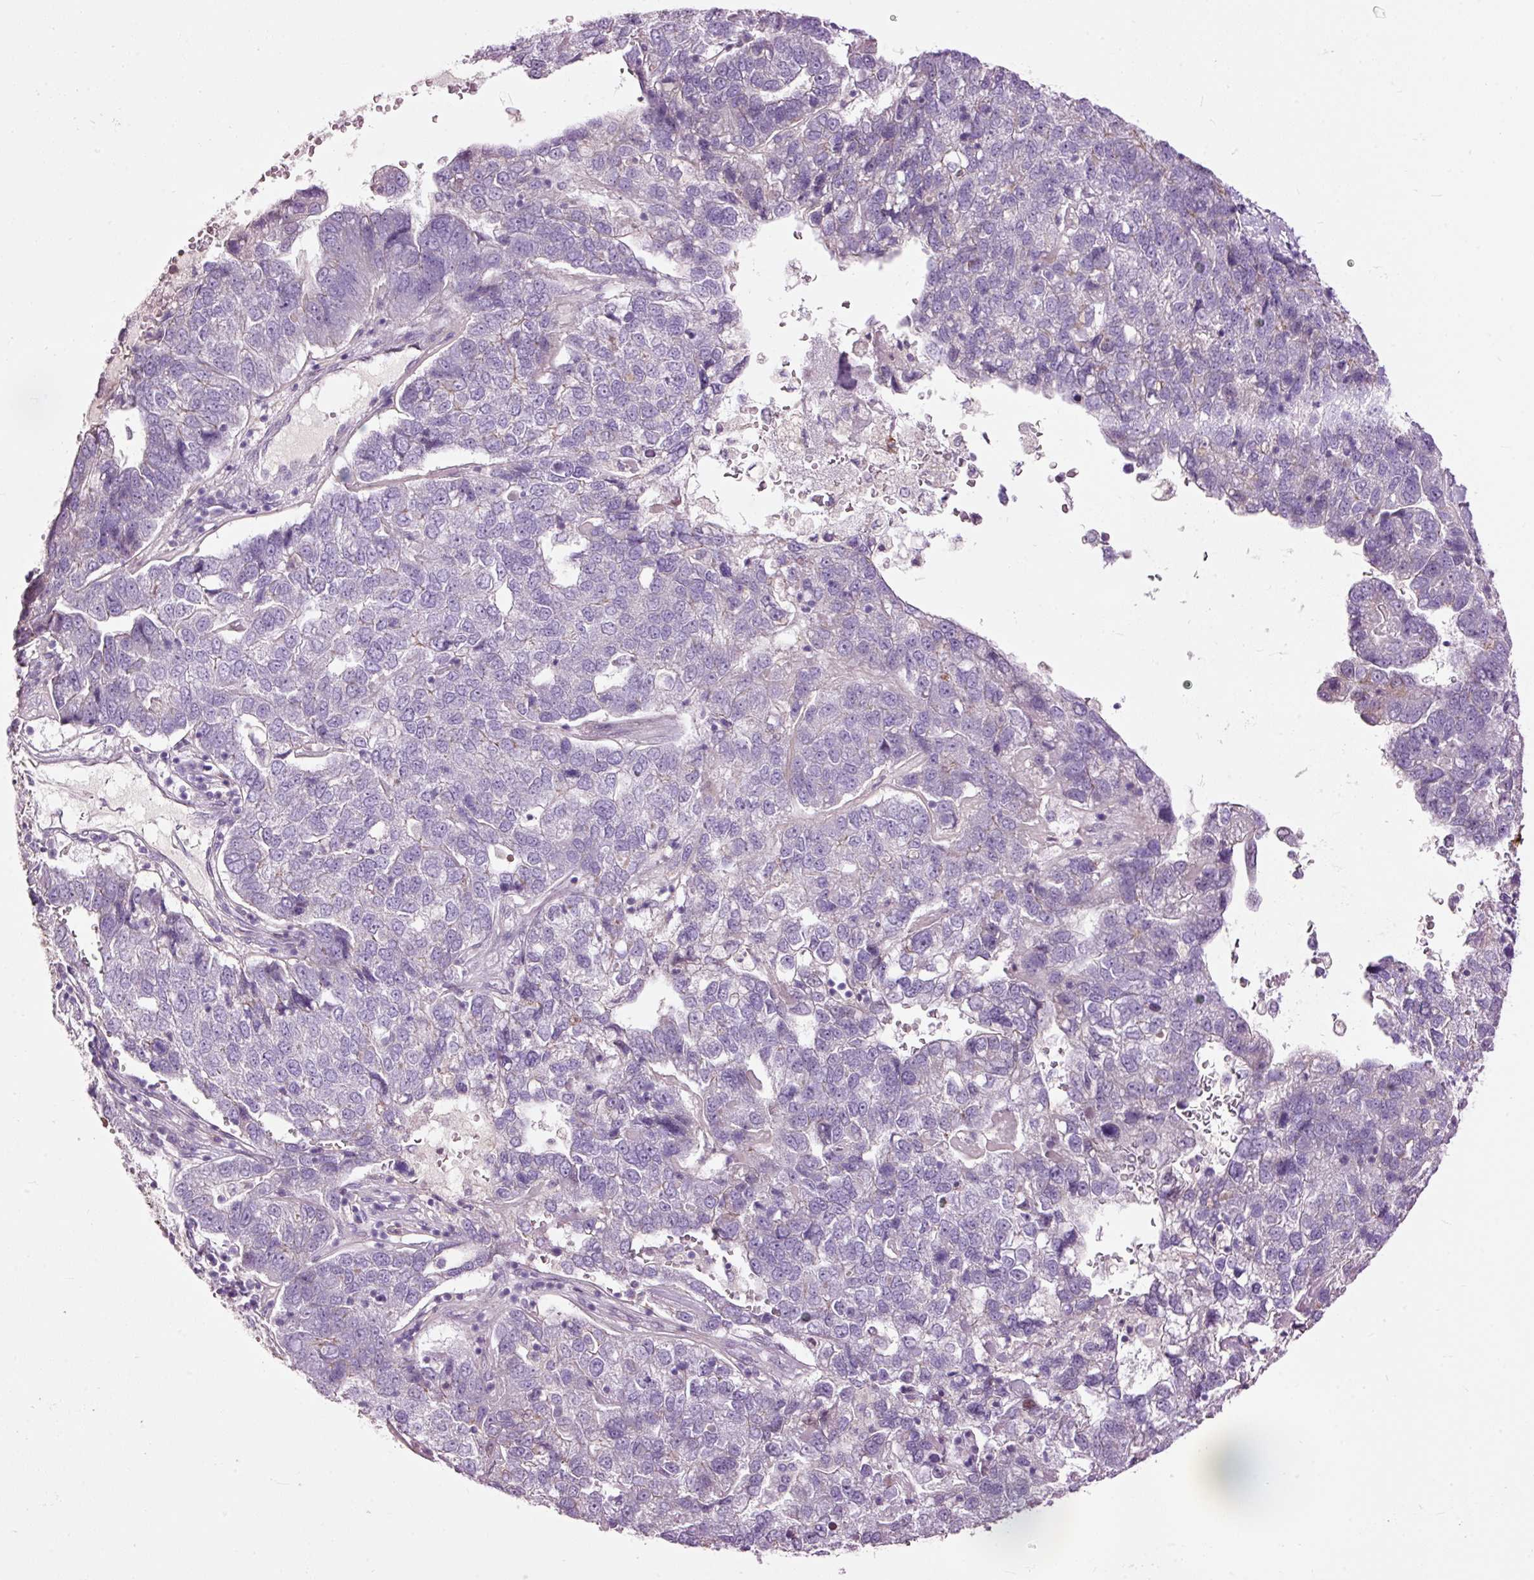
{"staining": {"intensity": "negative", "quantity": "none", "location": "none"}, "tissue": "pancreatic cancer", "cell_type": "Tumor cells", "image_type": "cancer", "snomed": [{"axis": "morphology", "description": "Adenocarcinoma, NOS"}, {"axis": "topography", "description": "Pancreas"}], "caption": "The image shows no significant staining in tumor cells of pancreatic cancer.", "gene": "FCRL4", "patient": {"sex": "female", "age": 61}}